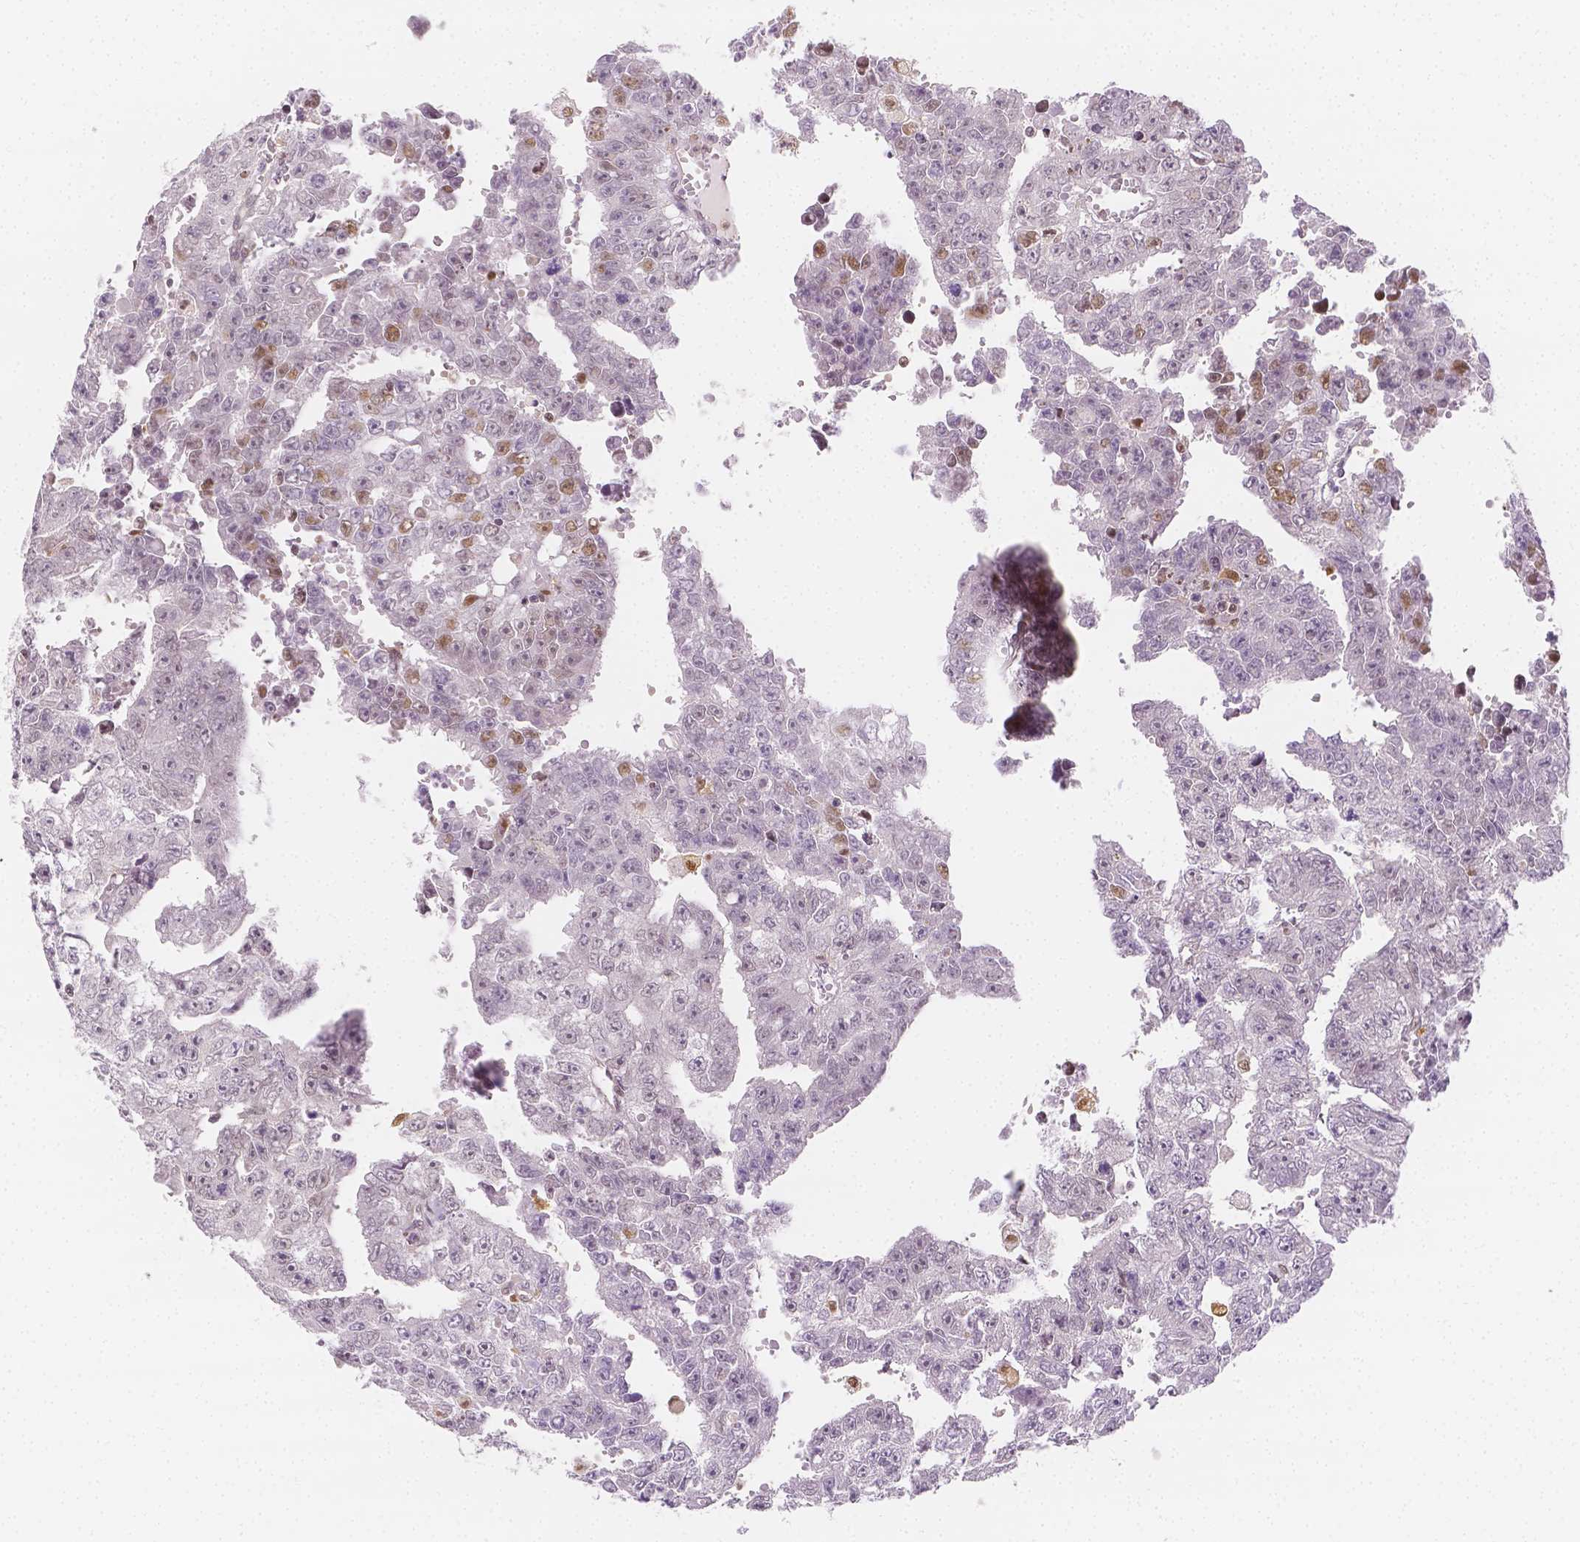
{"staining": {"intensity": "moderate", "quantity": "<25%", "location": "nuclear"}, "tissue": "testis cancer", "cell_type": "Tumor cells", "image_type": "cancer", "snomed": [{"axis": "morphology", "description": "Carcinoma, Embryonal, NOS"}, {"axis": "morphology", "description": "Teratoma, malignant, NOS"}, {"axis": "topography", "description": "Testis"}], "caption": "Immunohistochemistry (IHC) (DAB) staining of testis cancer shows moderate nuclear protein staining in approximately <25% of tumor cells.", "gene": "SGTB", "patient": {"sex": "male", "age": 24}}